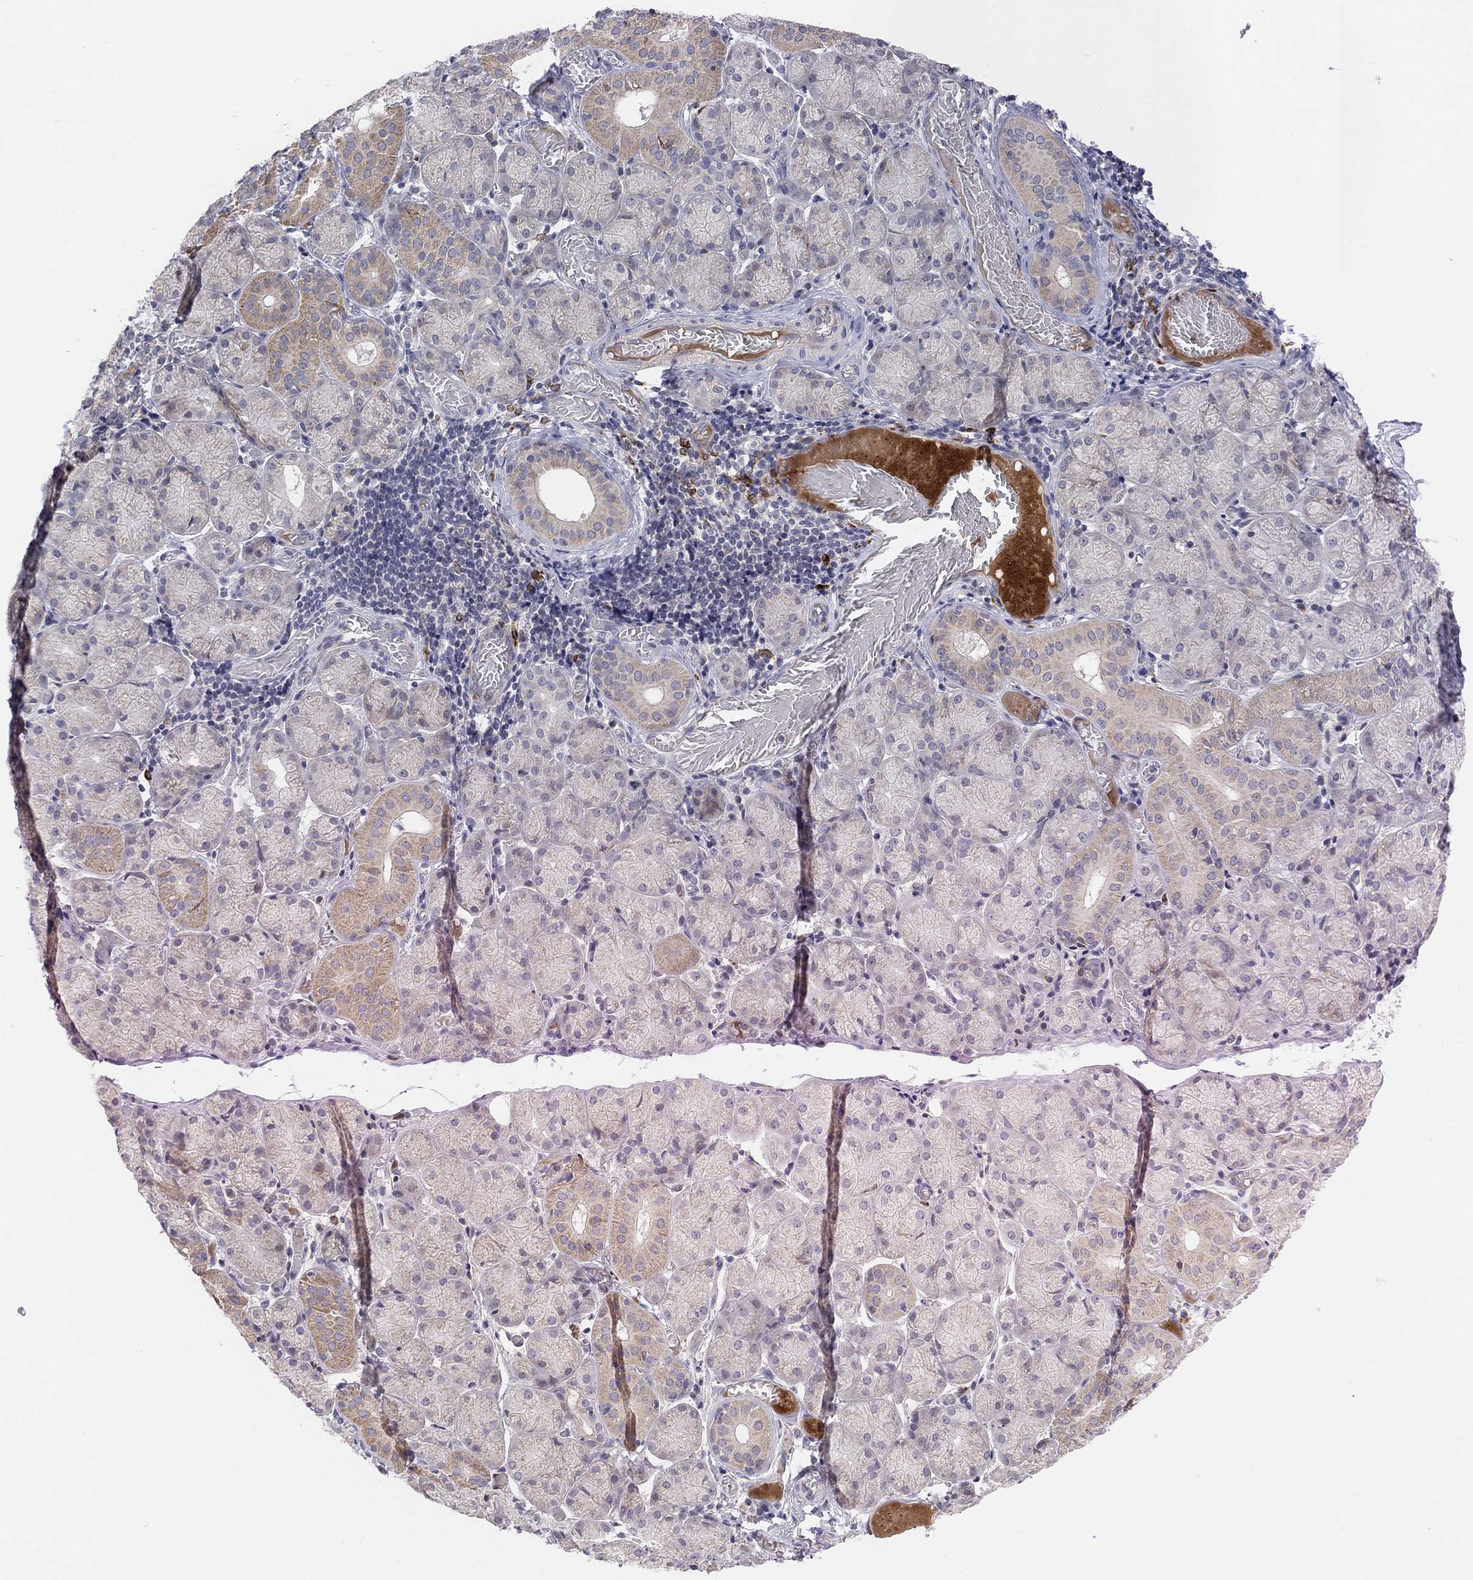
{"staining": {"intensity": "moderate", "quantity": "<25%", "location": "cytoplasmic/membranous"}, "tissue": "salivary gland", "cell_type": "Glandular cells", "image_type": "normal", "snomed": [{"axis": "morphology", "description": "Normal tissue, NOS"}, {"axis": "topography", "description": "Salivary gland"}, {"axis": "topography", "description": "Peripheral nerve tissue"}], "caption": "Protein expression analysis of unremarkable human salivary gland reveals moderate cytoplasmic/membranous staining in approximately <25% of glandular cells. (brown staining indicates protein expression, while blue staining denotes nuclei).", "gene": "HCRTR1", "patient": {"sex": "female", "age": 24}}